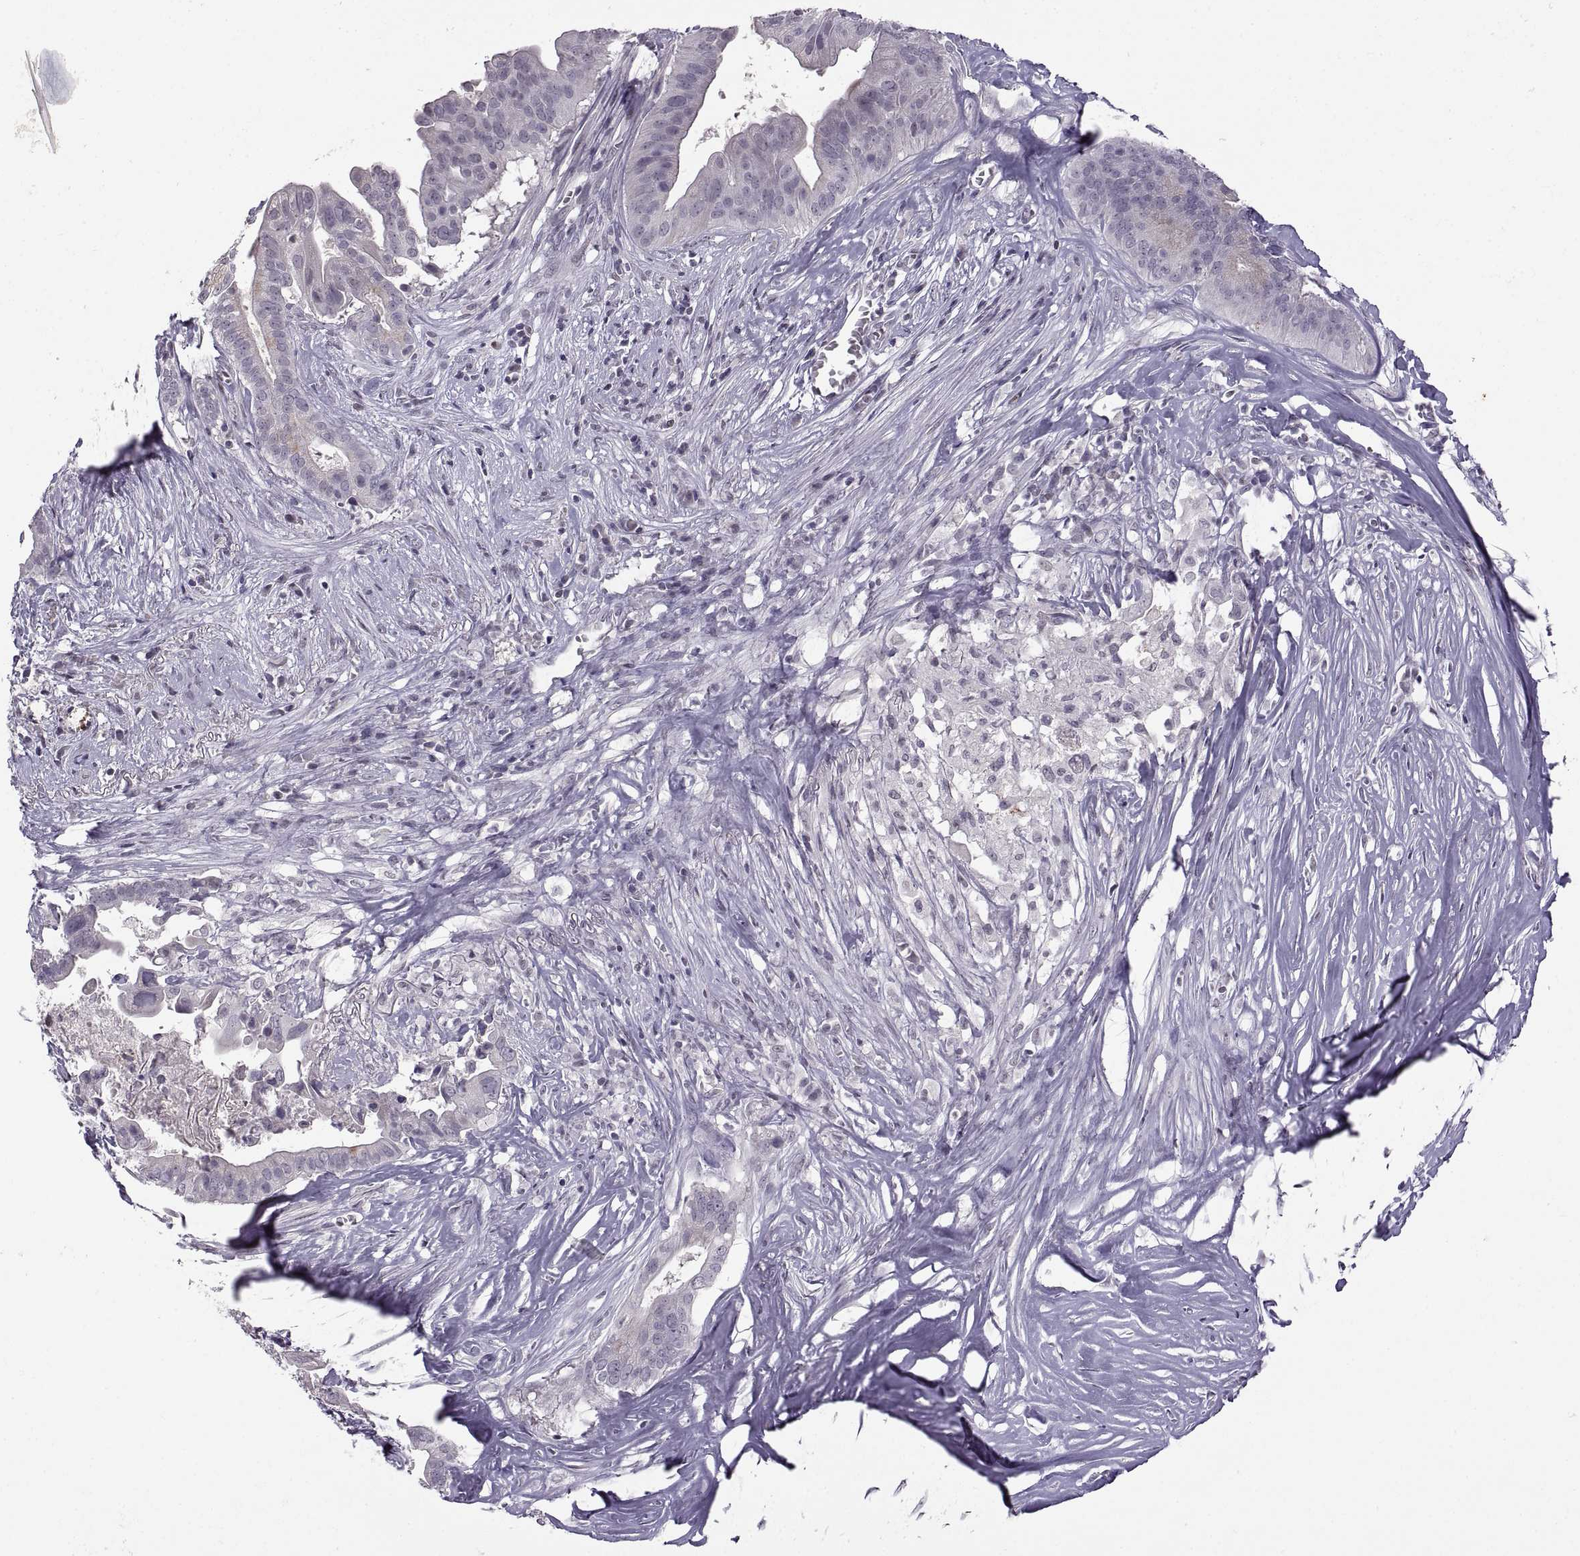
{"staining": {"intensity": "negative", "quantity": "none", "location": "none"}, "tissue": "pancreatic cancer", "cell_type": "Tumor cells", "image_type": "cancer", "snomed": [{"axis": "morphology", "description": "Adenocarcinoma, NOS"}, {"axis": "topography", "description": "Pancreas"}], "caption": "Immunohistochemistry of pancreatic adenocarcinoma demonstrates no positivity in tumor cells.", "gene": "NEK2", "patient": {"sex": "male", "age": 61}}